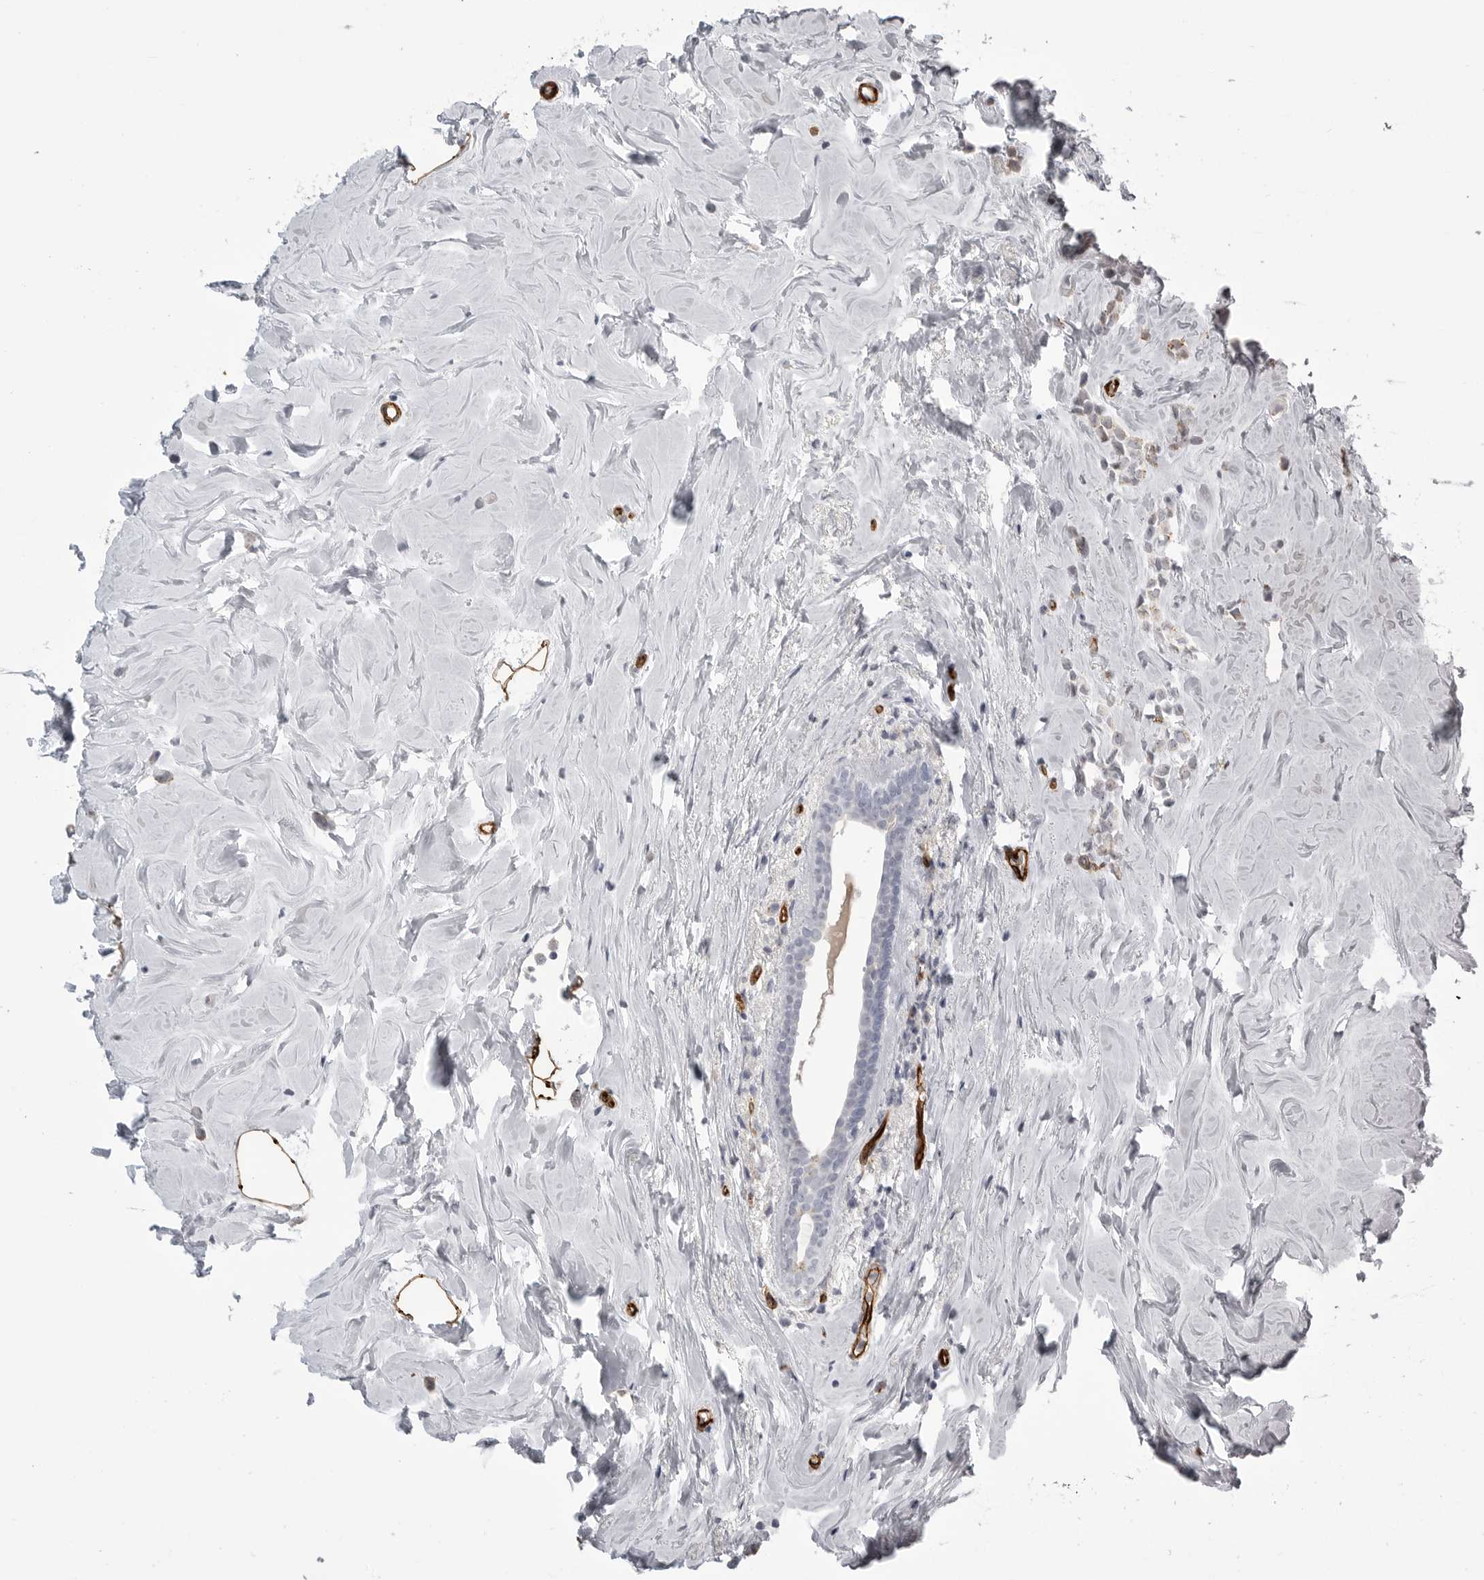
{"staining": {"intensity": "weak", "quantity": "25%-75%", "location": "cytoplasmic/membranous"}, "tissue": "breast cancer", "cell_type": "Tumor cells", "image_type": "cancer", "snomed": [{"axis": "morphology", "description": "Lobular carcinoma"}, {"axis": "topography", "description": "Breast"}], "caption": "Lobular carcinoma (breast) was stained to show a protein in brown. There is low levels of weak cytoplasmic/membranous expression in approximately 25%-75% of tumor cells. (IHC, brightfield microscopy, high magnification).", "gene": "AOC3", "patient": {"sex": "female", "age": 47}}